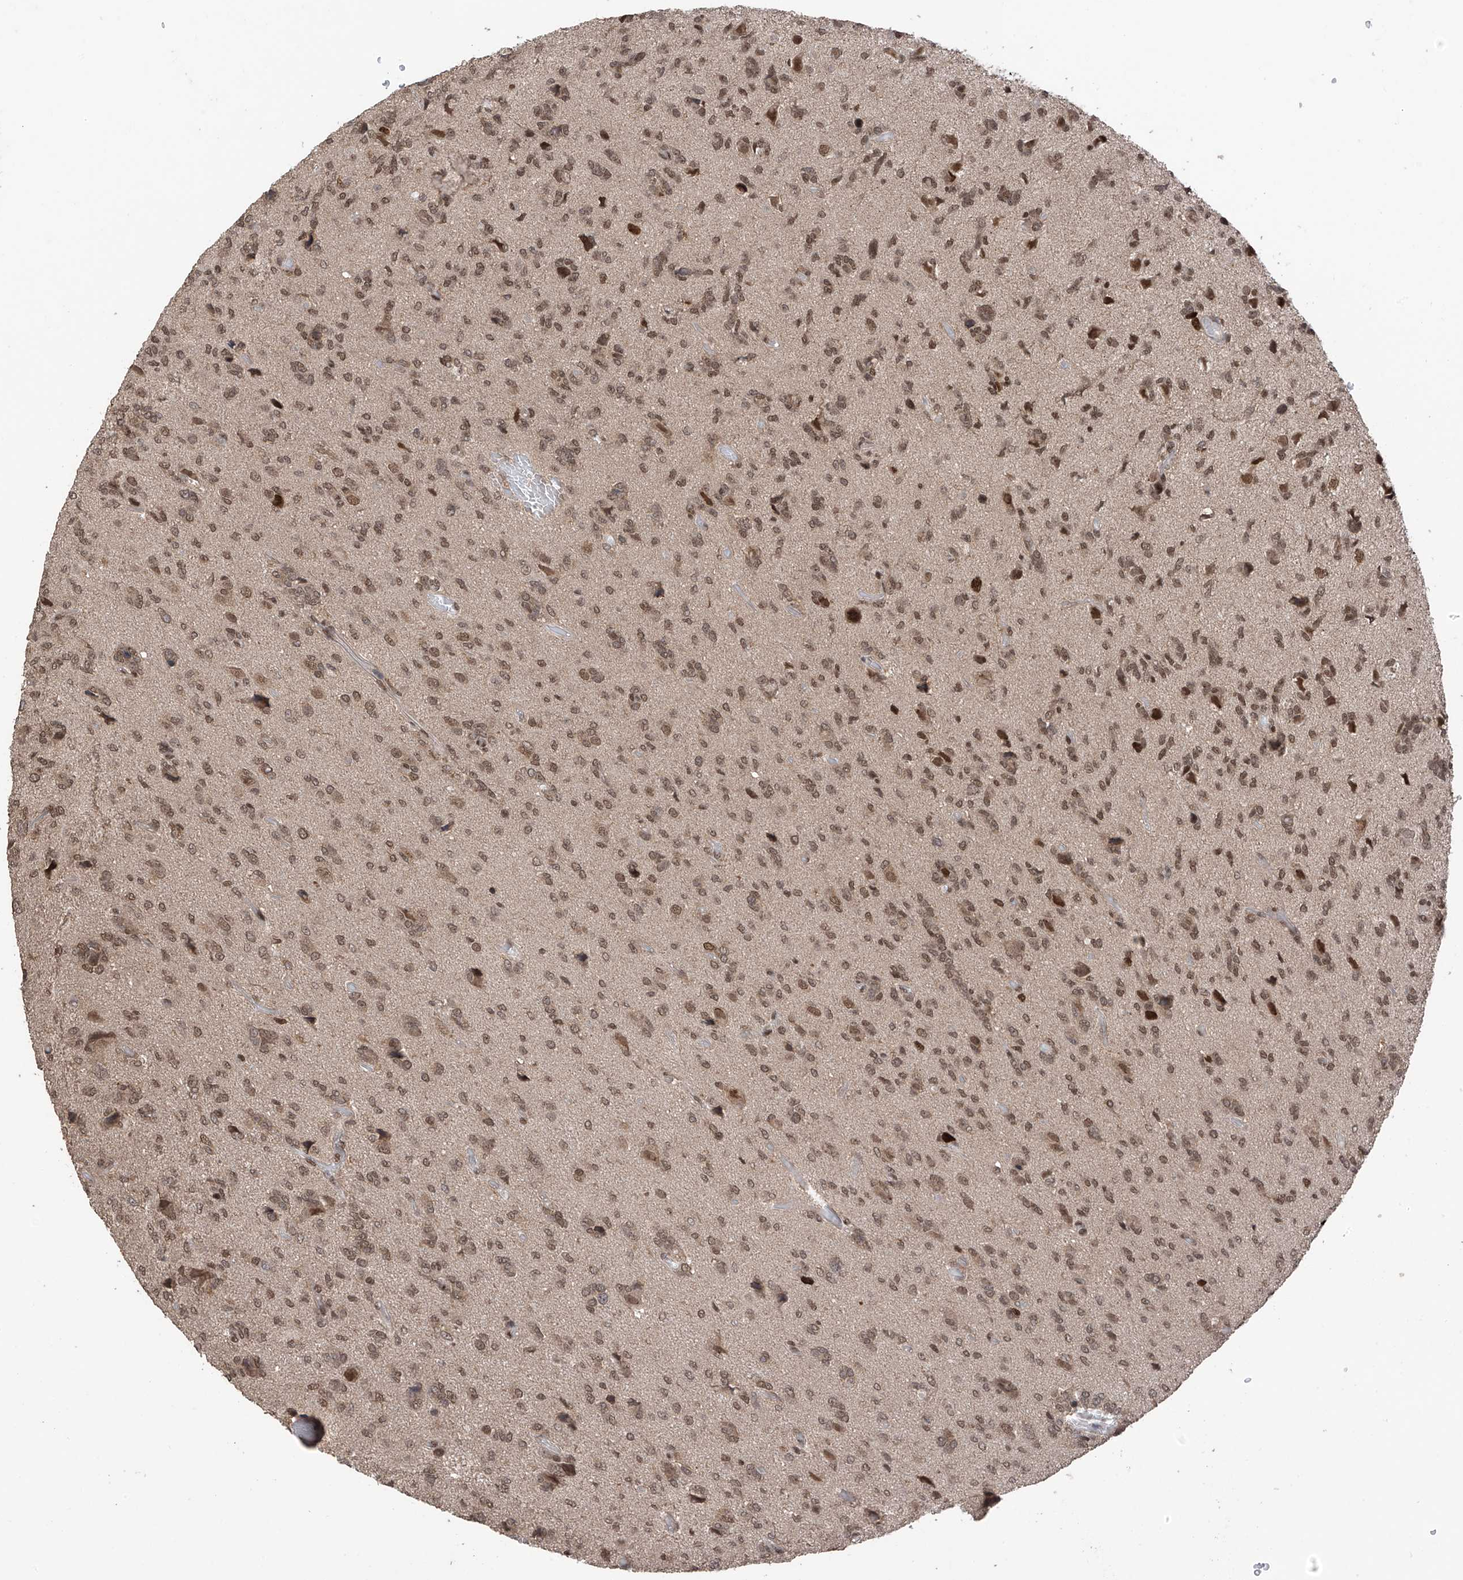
{"staining": {"intensity": "moderate", "quantity": ">75%", "location": "nuclear"}, "tissue": "glioma", "cell_type": "Tumor cells", "image_type": "cancer", "snomed": [{"axis": "morphology", "description": "Glioma, malignant, High grade"}, {"axis": "topography", "description": "Brain"}], "caption": "Protein analysis of malignant glioma (high-grade) tissue exhibits moderate nuclear expression in about >75% of tumor cells.", "gene": "DNAJC9", "patient": {"sex": "female", "age": 59}}